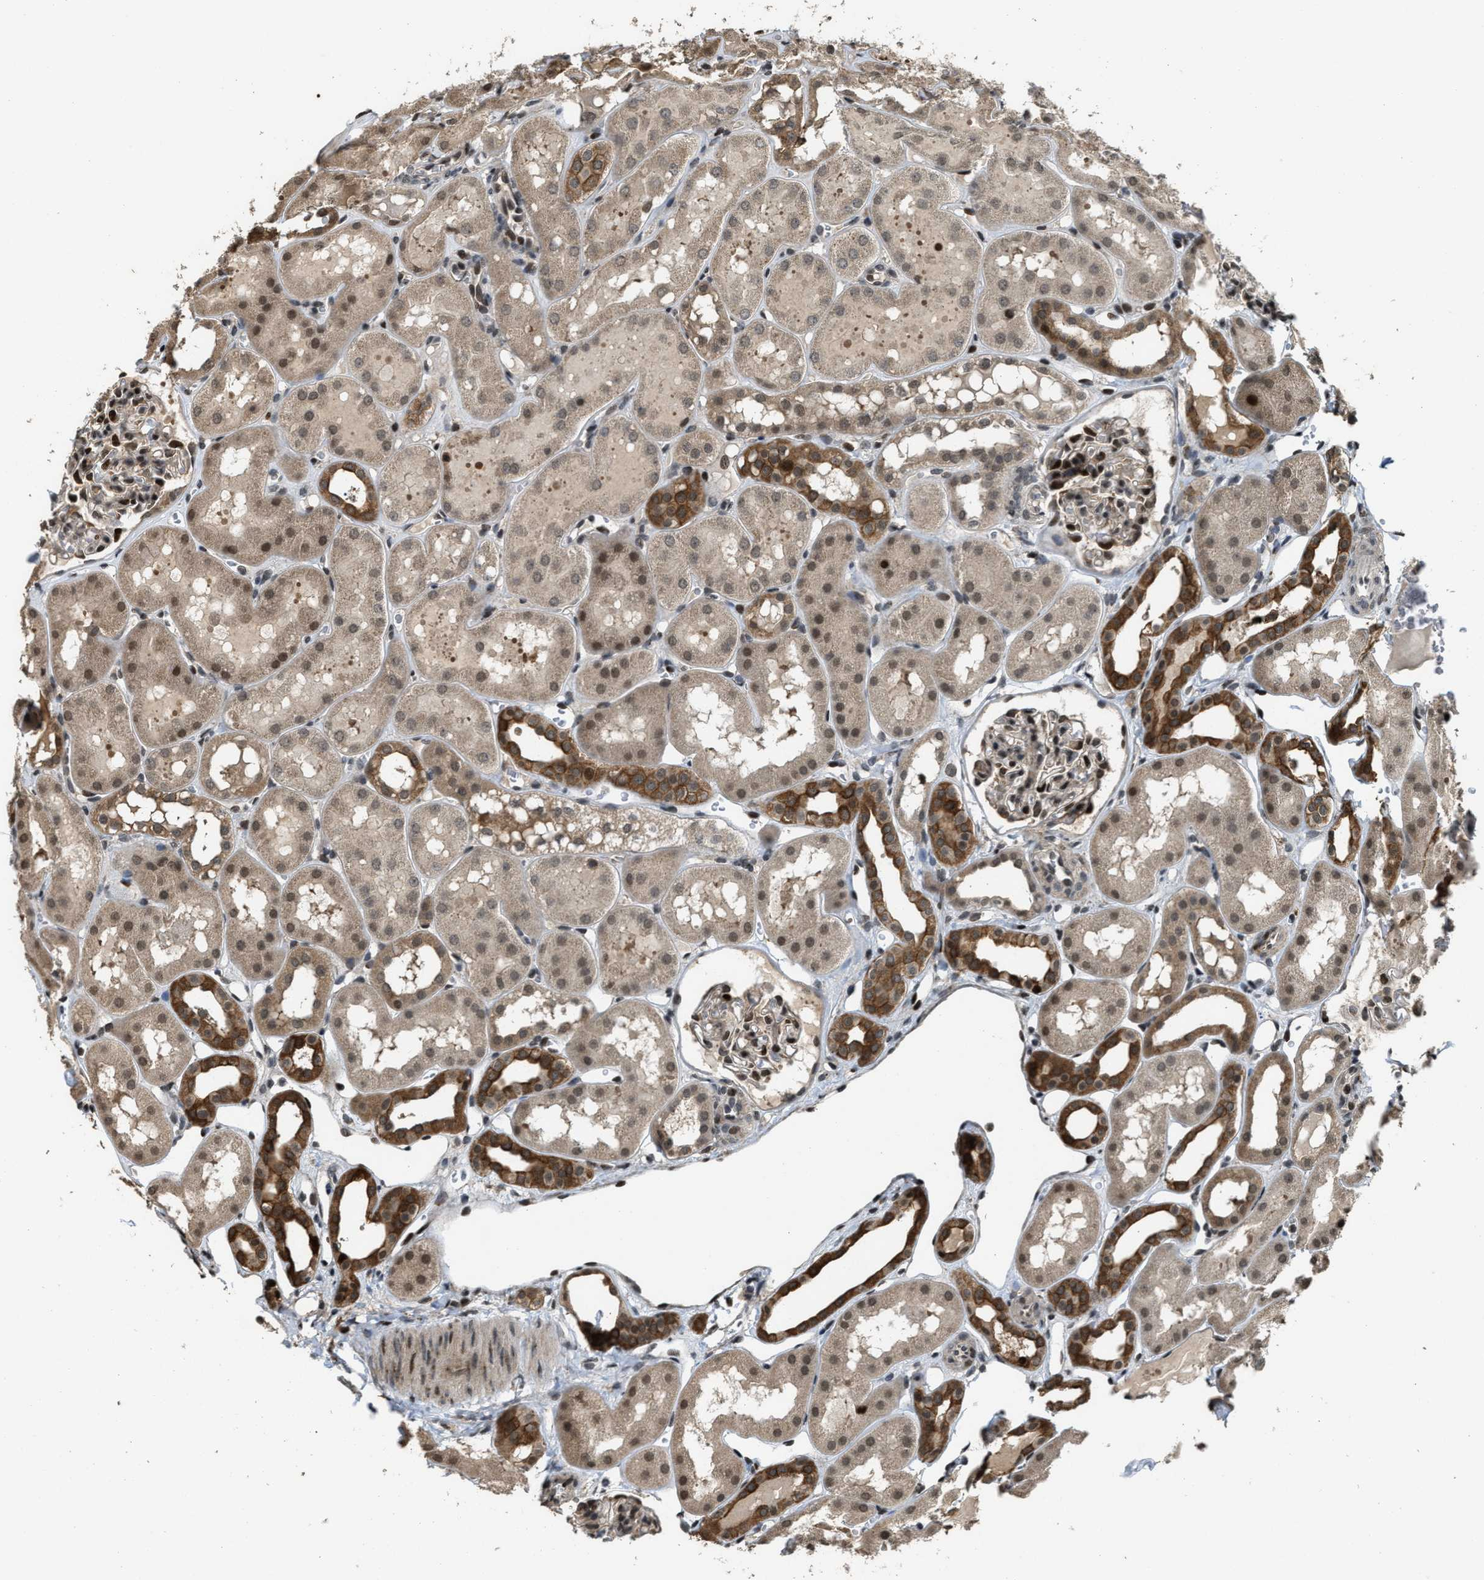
{"staining": {"intensity": "strong", "quantity": "25%-75%", "location": "nuclear"}, "tissue": "kidney", "cell_type": "Cells in glomeruli", "image_type": "normal", "snomed": [{"axis": "morphology", "description": "Normal tissue, NOS"}, {"axis": "topography", "description": "Kidney"}, {"axis": "topography", "description": "Urinary bladder"}], "caption": "A brown stain labels strong nuclear staining of a protein in cells in glomeruli of unremarkable human kidney.", "gene": "SERTAD2", "patient": {"sex": "male", "age": 16}}